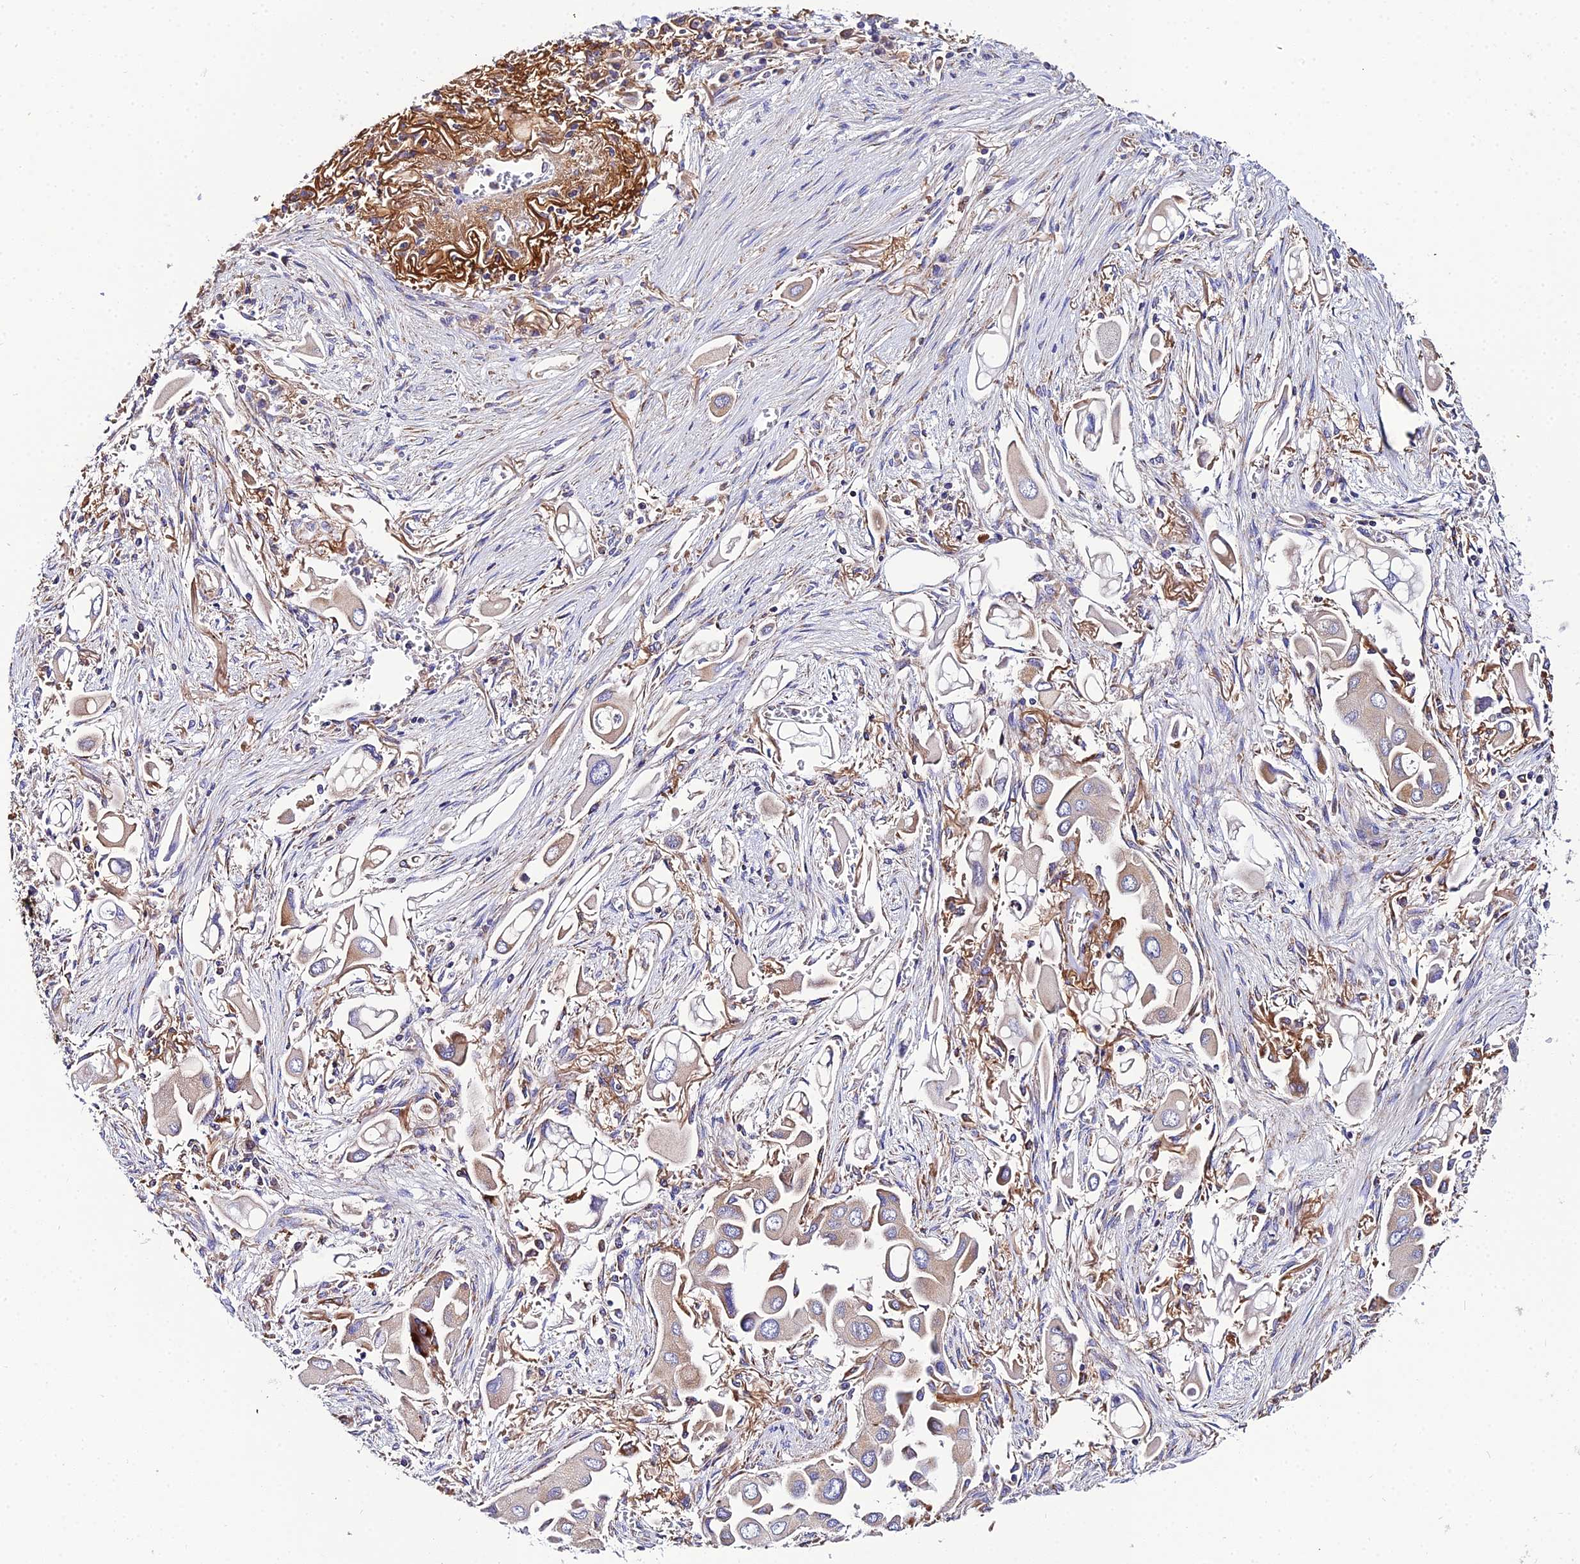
{"staining": {"intensity": "weak", "quantity": "25%-75%", "location": "cytoplasmic/membranous"}, "tissue": "lung cancer", "cell_type": "Tumor cells", "image_type": "cancer", "snomed": [{"axis": "morphology", "description": "Adenocarcinoma, NOS"}, {"axis": "topography", "description": "Lung"}], "caption": "IHC micrograph of neoplastic tissue: human adenocarcinoma (lung) stained using IHC demonstrates low levels of weak protein expression localized specifically in the cytoplasmic/membranous of tumor cells, appearing as a cytoplasmic/membranous brown color.", "gene": "NIPSNAP3A", "patient": {"sex": "female", "age": 76}}